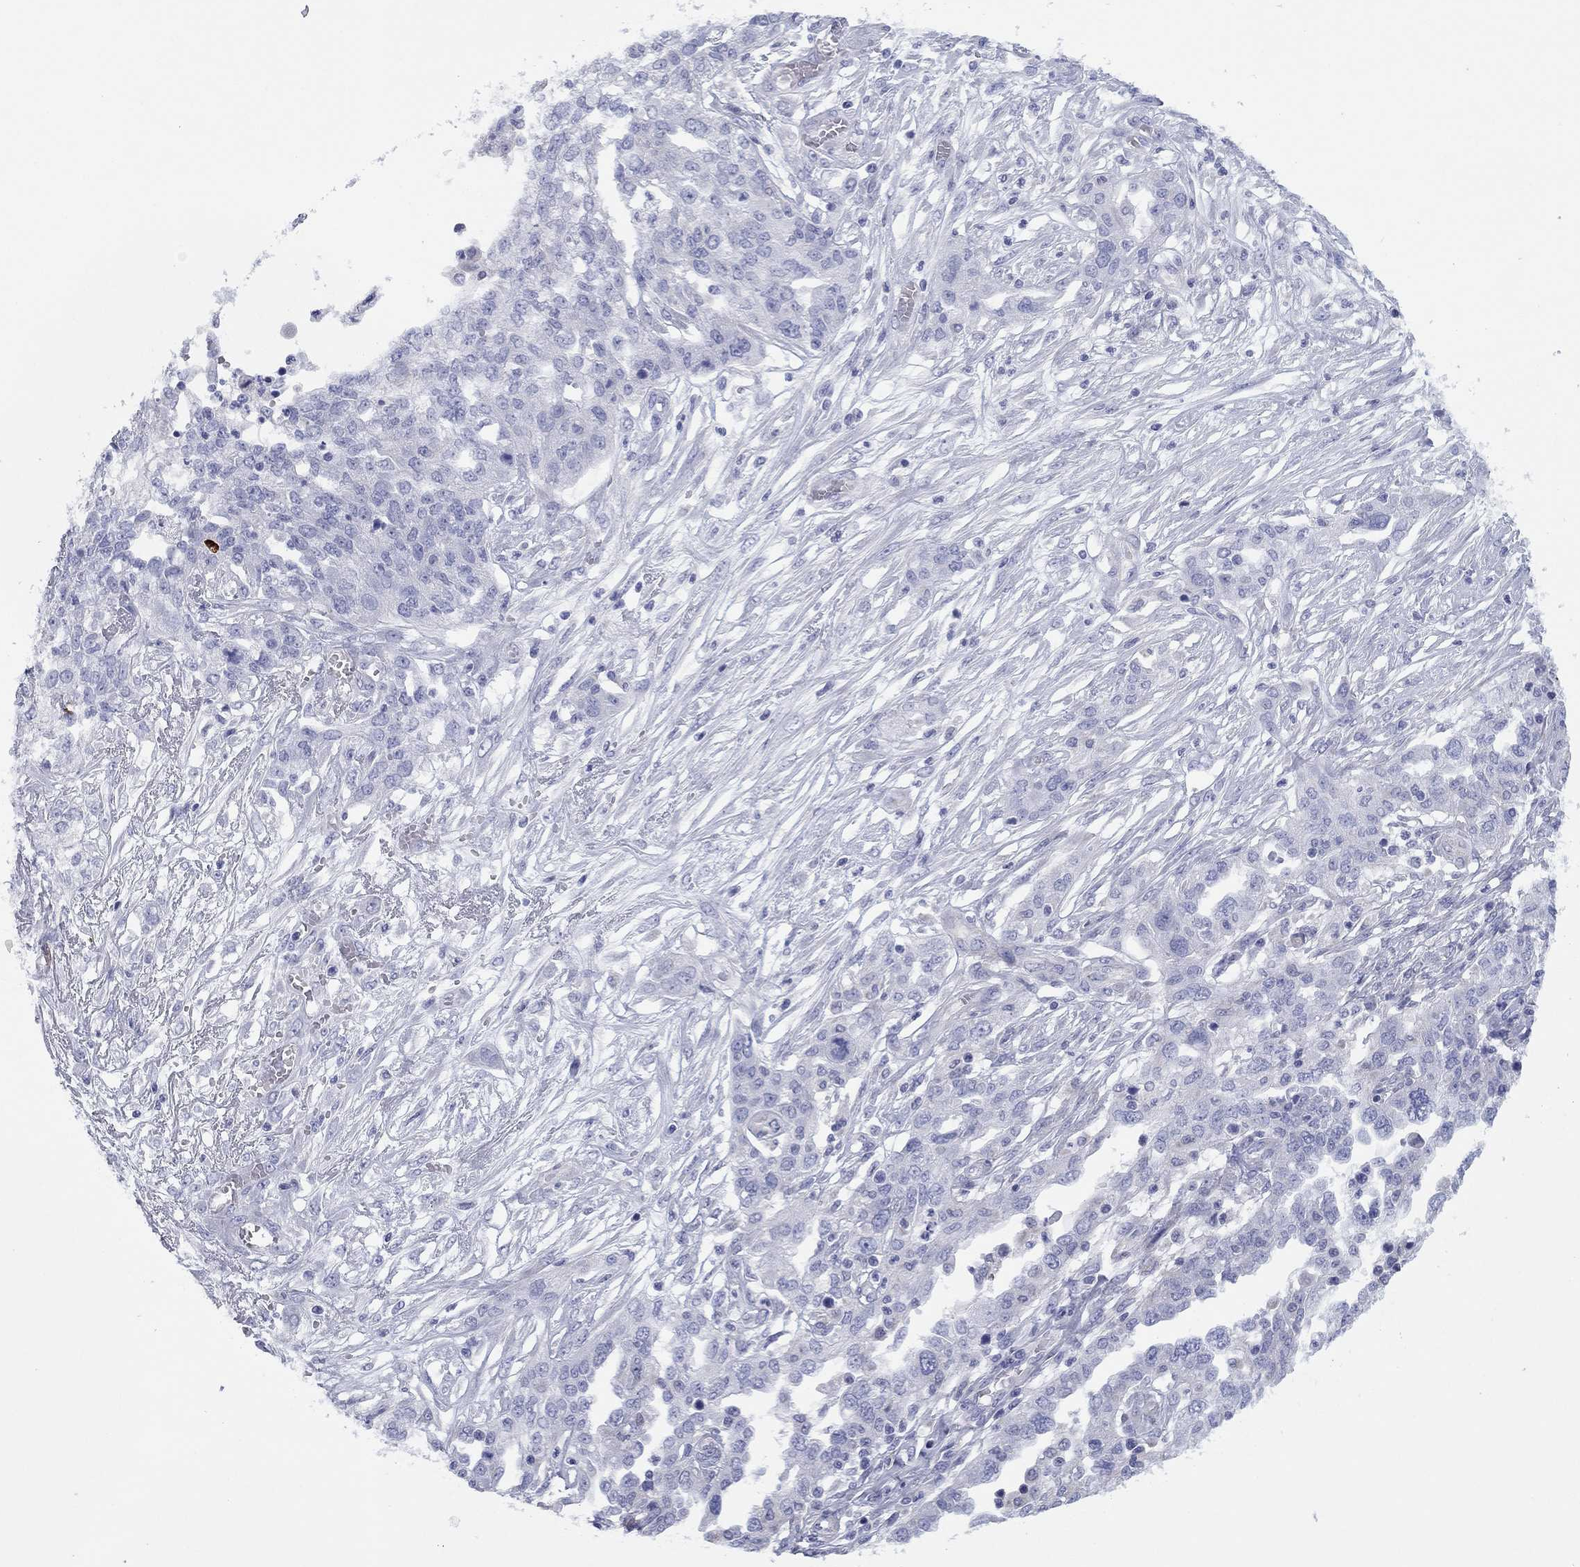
{"staining": {"intensity": "negative", "quantity": "none", "location": "none"}, "tissue": "ovarian cancer", "cell_type": "Tumor cells", "image_type": "cancer", "snomed": [{"axis": "morphology", "description": "Cystadenocarcinoma, serous, NOS"}, {"axis": "topography", "description": "Ovary"}], "caption": "High power microscopy micrograph of an immunohistochemistry histopathology image of ovarian cancer (serous cystadenocarcinoma), revealing no significant positivity in tumor cells.", "gene": "MGST3", "patient": {"sex": "female", "age": 67}}